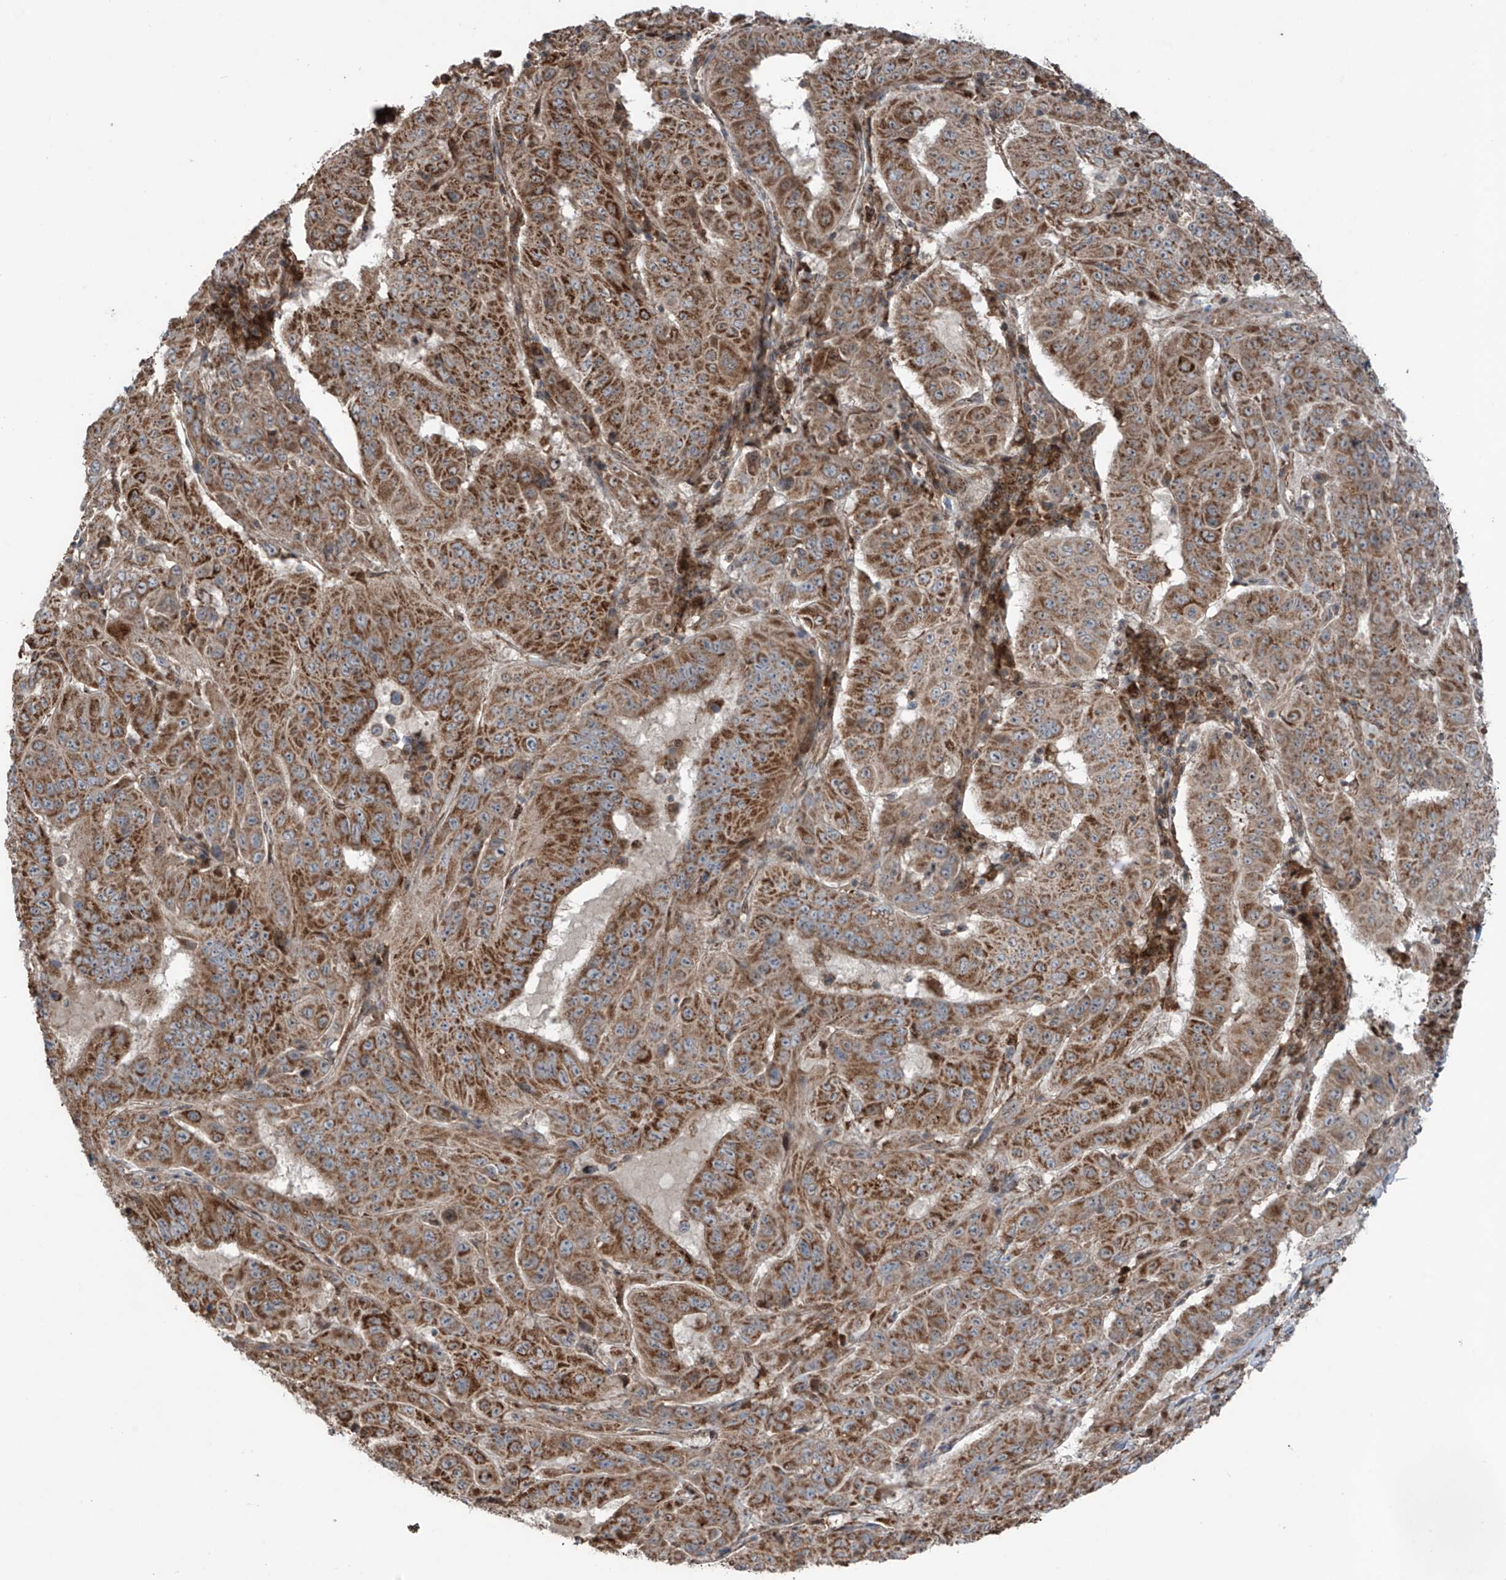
{"staining": {"intensity": "strong", "quantity": "25%-75%", "location": "cytoplasmic/membranous"}, "tissue": "pancreatic cancer", "cell_type": "Tumor cells", "image_type": "cancer", "snomed": [{"axis": "morphology", "description": "Adenocarcinoma, NOS"}, {"axis": "topography", "description": "Pancreas"}], "caption": "Immunohistochemical staining of human pancreatic cancer exhibits strong cytoplasmic/membranous protein expression in about 25%-75% of tumor cells.", "gene": "SAMD3", "patient": {"sex": "male", "age": 63}}